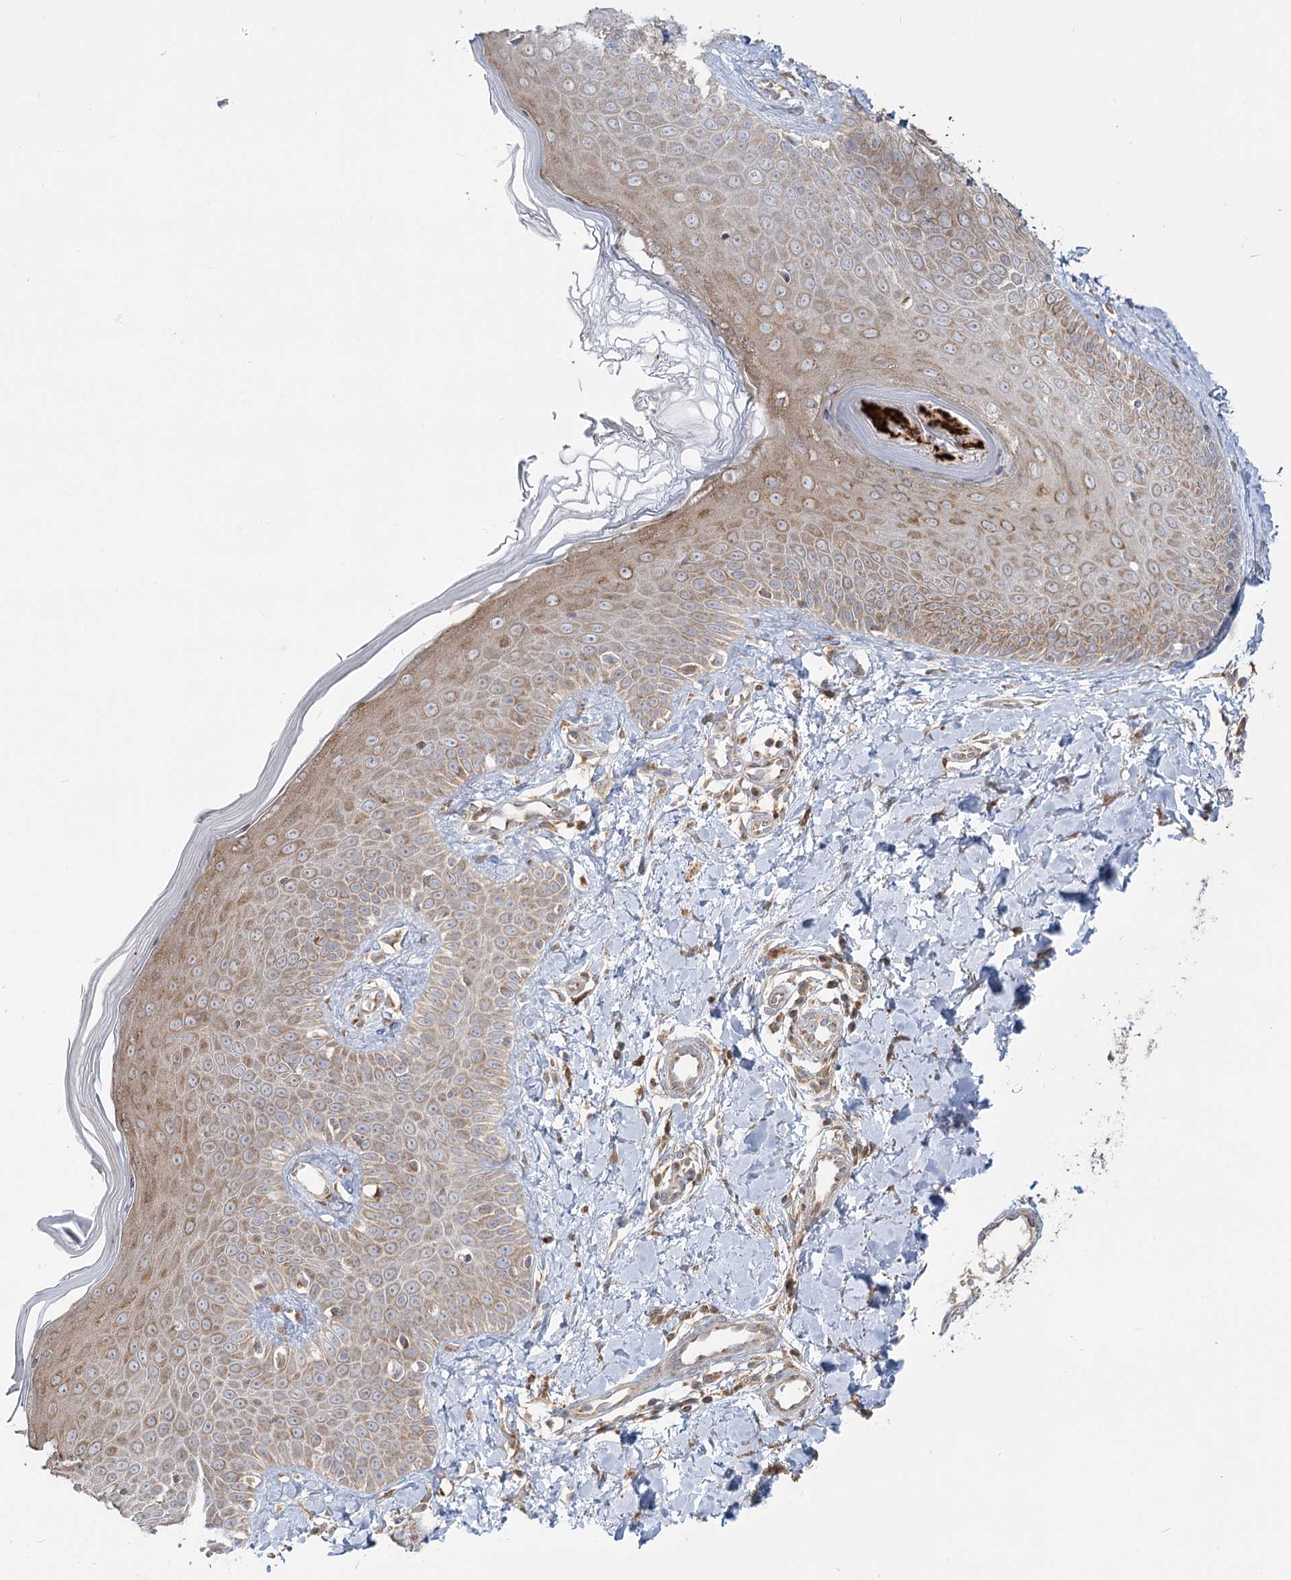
{"staining": {"intensity": "moderate", "quantity": ">75%", "location": "cytoplasmic/membranous"}, "tissue": "skin", "cell_type": "Fibroblasts", "image_type": "normal", "snomed": [{"axis": "morphology", "description": "Normal tissue, NOS"}, {"axis": "topography", "description": "Skin"}], "caption": "IHC histopathology image of unremarkable skin: skin stained using IHC exhibits medium levels of moderate protein expression localized specifically in the cytoplasmic/membranous of fibroblasts, appearing as a cytoplasmic/membranous brown color.", "gene": "MTMR3", "patient": {"sex": "male", "age": 52}}